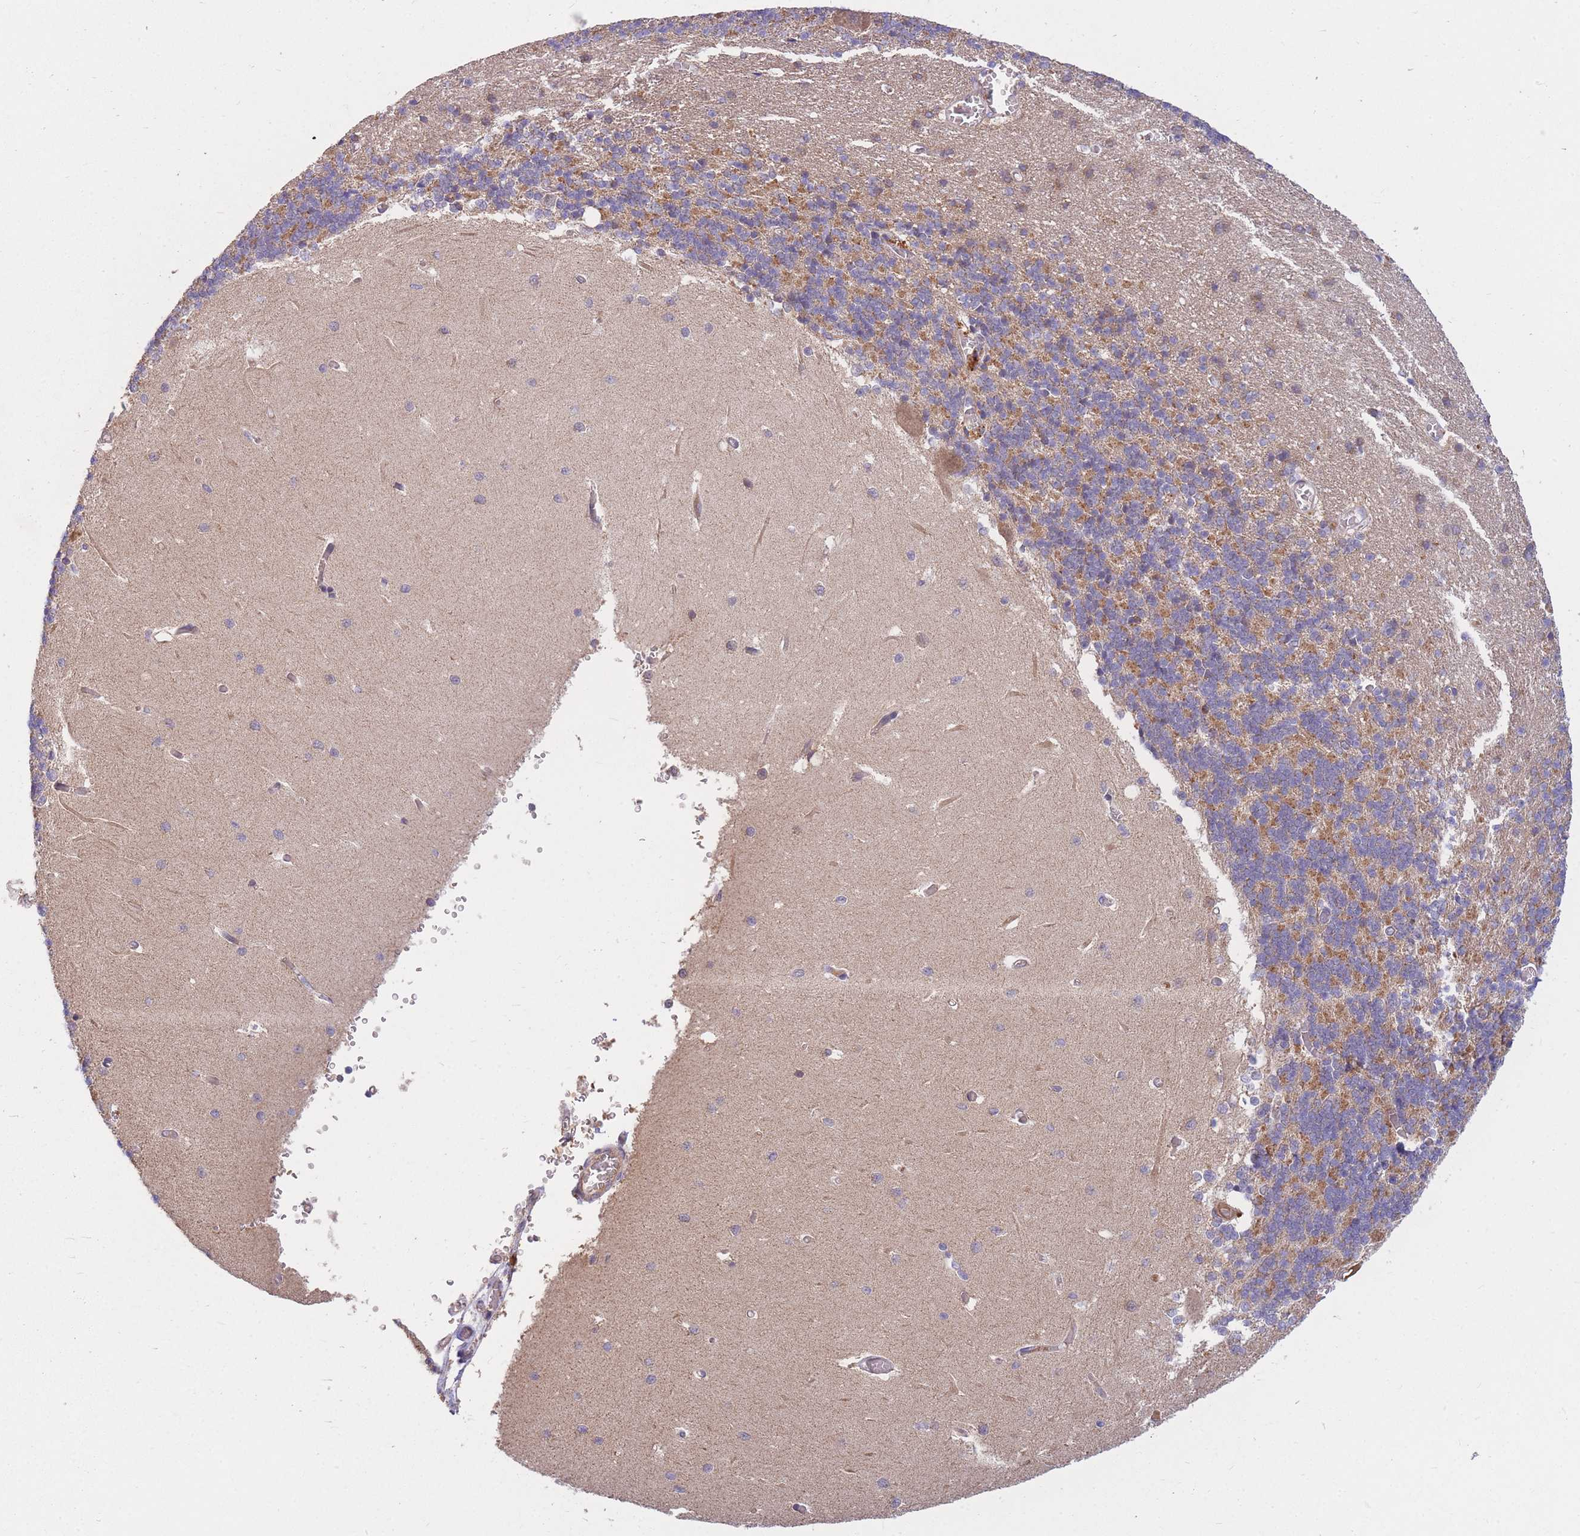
{"staining": {"intensity": "moderate", "quantity": "25%-75%", "location": "cytoplasmic/membranous"}, "tissue": "cerebellum", "cell_type": "Cells in granular layer", "image_type": "normal", "snomed": [{"axis": "morphology", "description": "Normal tissue, NOS"}, {"axis": "topography", "description": "Cerebellum"}], "caption": "Immunohistochemistry (DAB) staining of unremarkable human cerebellum shows moderate cytoplasmic/membranous protein staining in about 25%-75% of cells in granular layer.", "gene": "PTPMT1", "patient": {"sex": "male", "age": 37}}